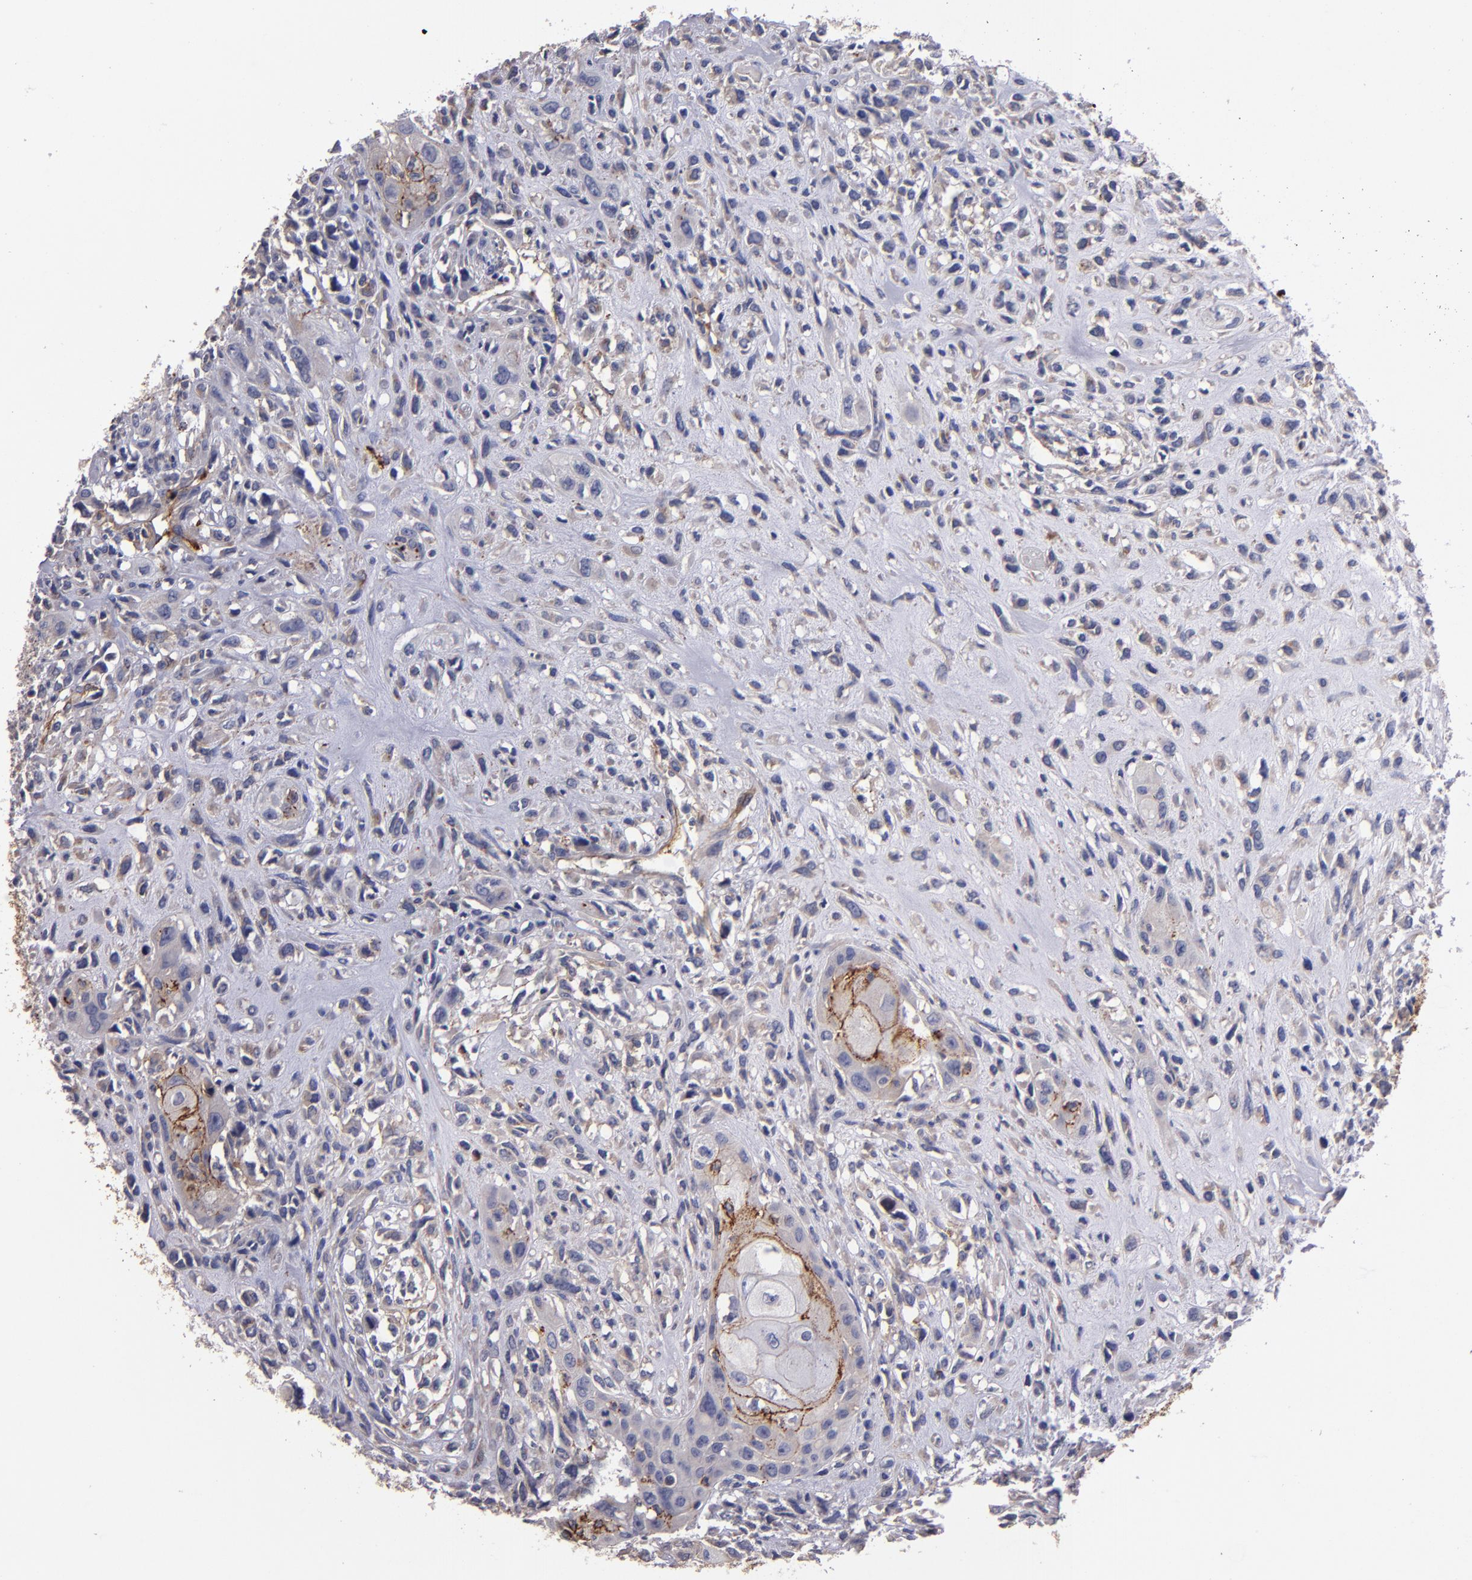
{"staining": {"intensity": "weak", "quantity": "25%-75%", "location": "cytoplasmic/membranous"}, "tissue": "head and neck cancer", "cell_type": "Tumor cells", "image_type": "cancer", "snomed": [{"axis": "morphology", "description": "Neoplasm, malignant, NOS"}, {"axis": "topography", "description": "Salivary gland"}, {"axis": "topography", "description": "Head-Neck"}], "caption": "There is low levels of weak cytoplasmic/membranous expression in tumor cells of neoplasm (malignant) (head and neck), as demonstrated by immunohistochemical staining (brown color).", "gene": "CLDN5", "patient": {"sex": "male", "age": 43}}